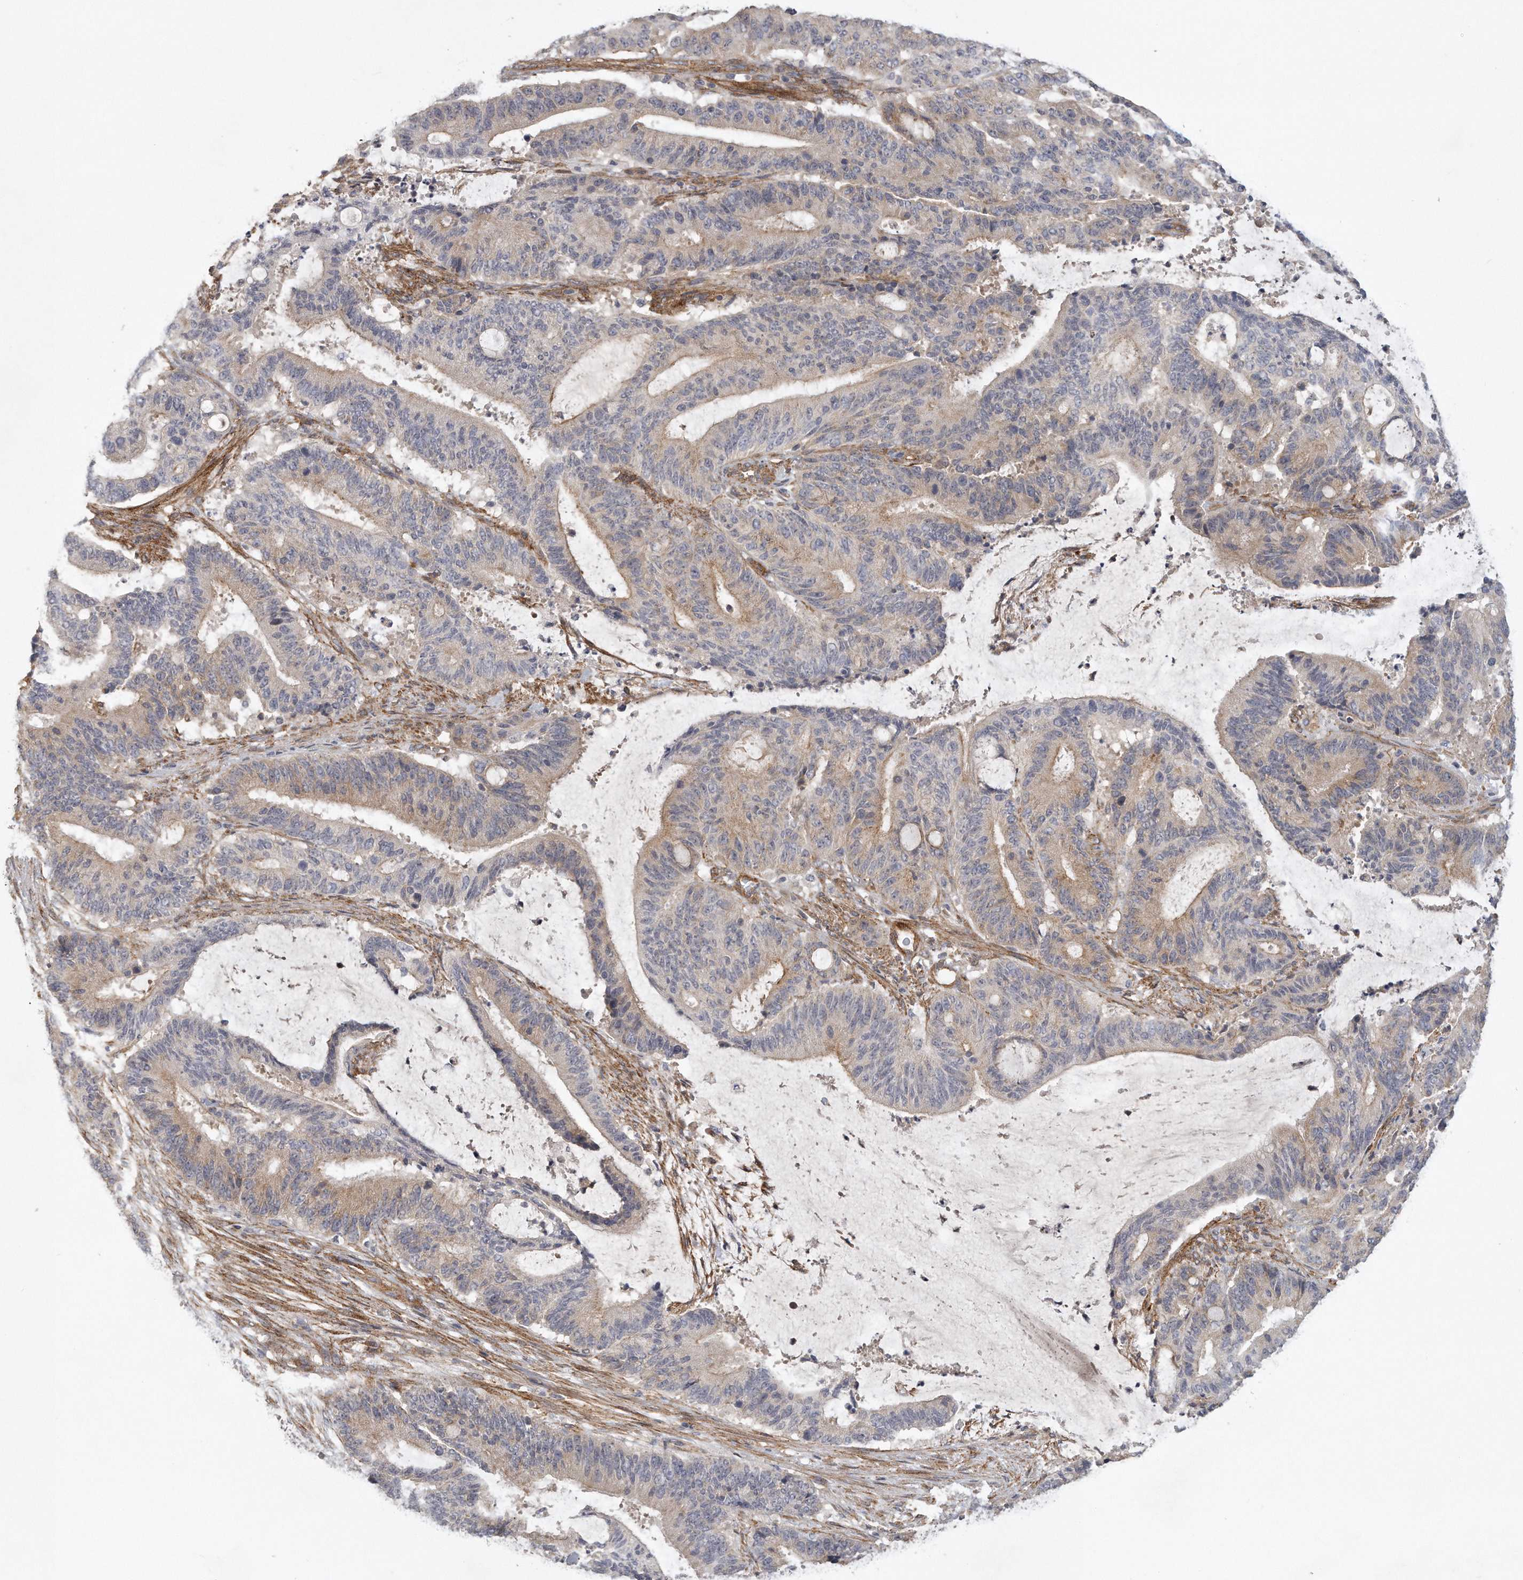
{"staining": {"intensity": "weak", "quantity": "25%-75%", "location": "cytoplasmic/membranous"}, "tissue": "liver cancer", "cell_type": "Tumor cells", "image_type": "cancer", "snomed": [{"axis": "morphology", "description": "Normal tissue, NOS"}, {"axis": "morphology", "description": "Cholangiocarcinoma"}, {"axis": "topography", "description": "Liver"}, {"axis": "topography", "description": "Peripheral nerve tissue"}], "caption": "The immunohistochemical stain shows weak cytoplasmic/membranous positivity in tumor cells of liver cholangiocarcinoma tissue.", "gene": "MTERF4", "patient": {"sex": "female", "age": 73}}